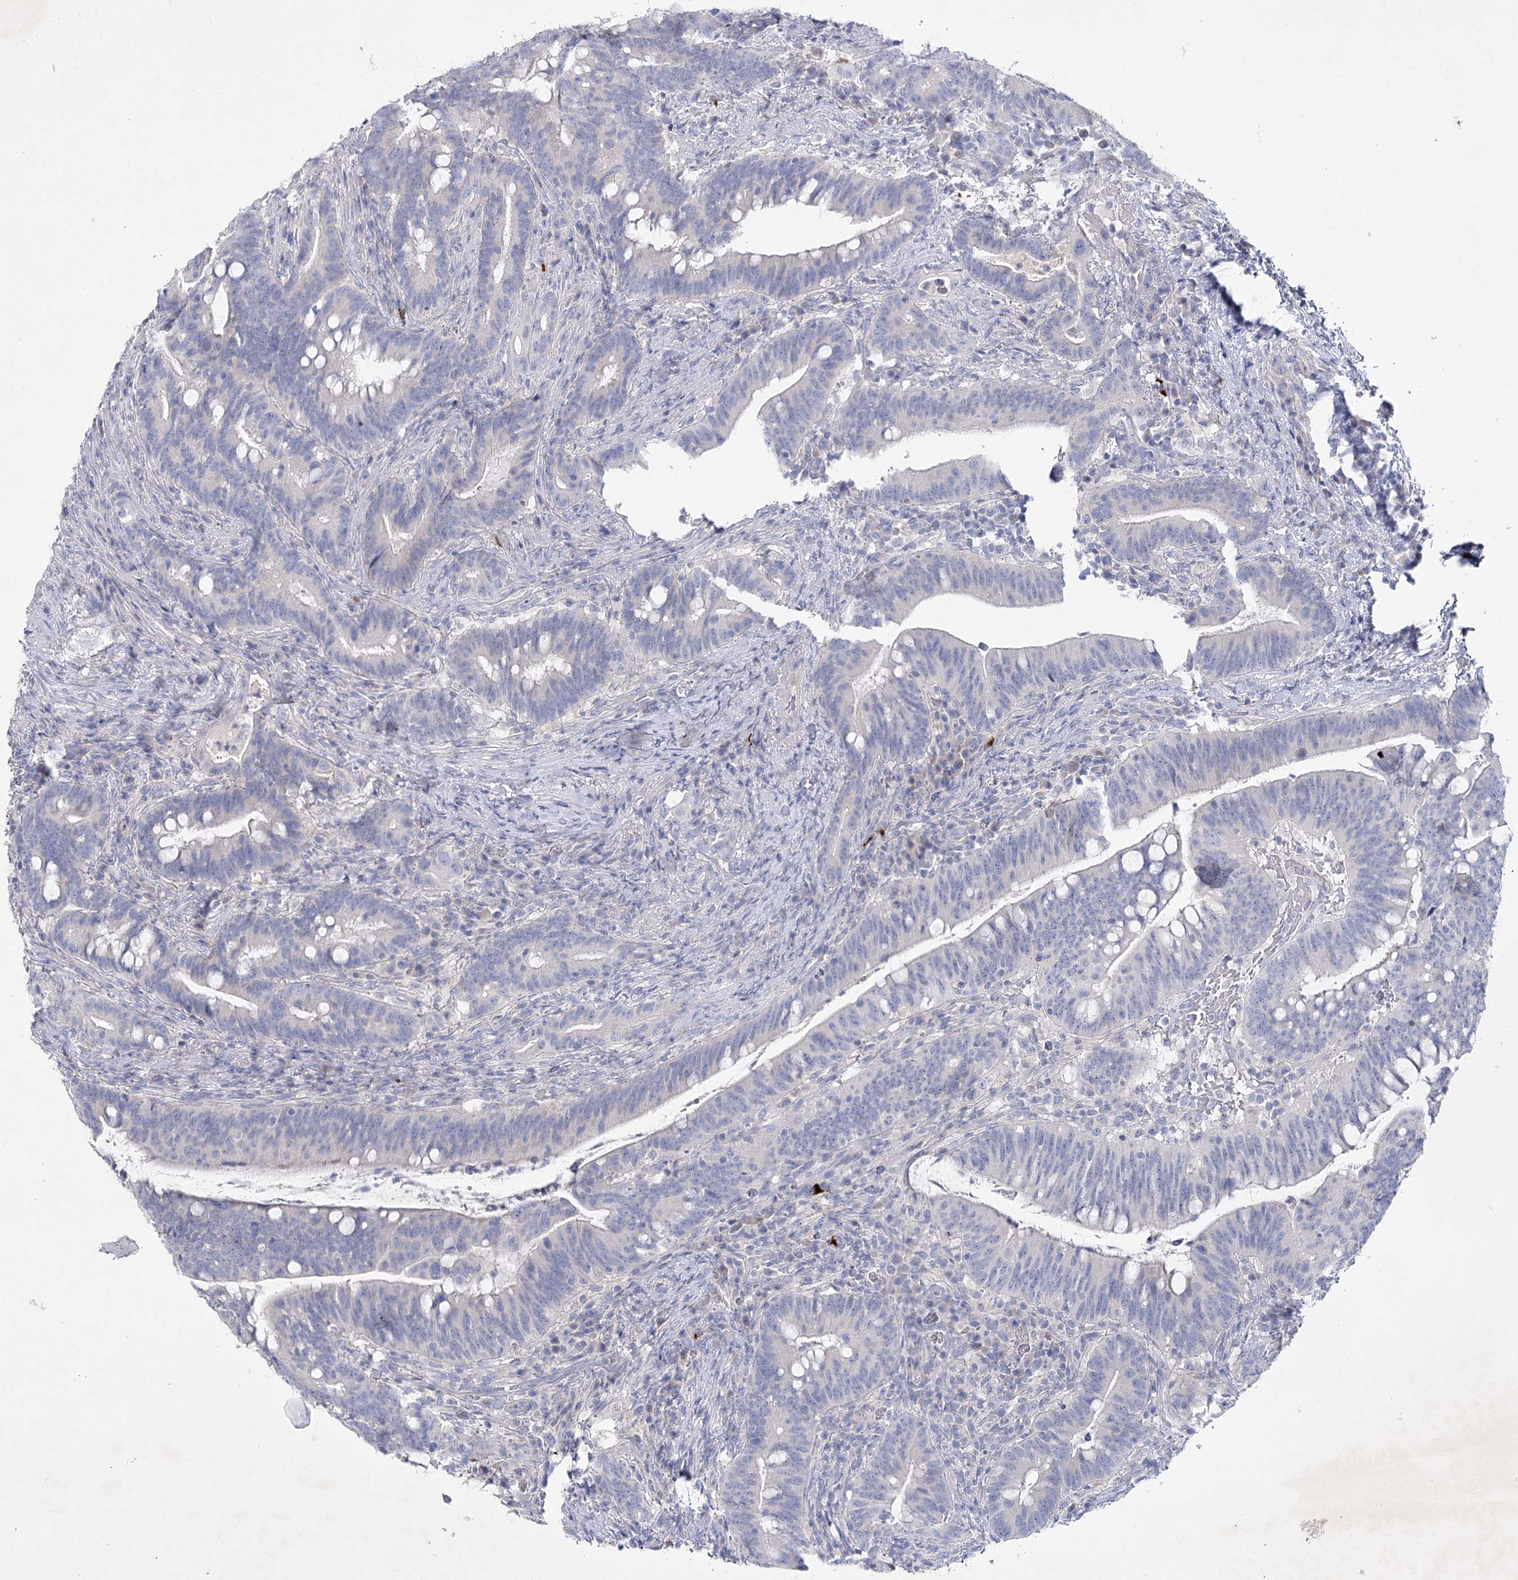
{"staining": {"intensity": "negative", "quantity": "none", "location": "none"}, "tissue": "colorectal cancer", "cell_type": "Tumor cells", "image_type": "cancer", "snomed": [{"axis": "morphology", "description": "Adenocarcinoma, NOS"}, {"axis": "topography", "description": "Colon"}], "caption": "Tumor cells are negative for protein expression in human colorectal cancer (adenocarcinoma). The staining is performed using DAB brown chromogen with nuclei counter-stained in using hematoxylin.", "gene": "MAP3K13", "patient": {"sex": "female", "age": 66}}